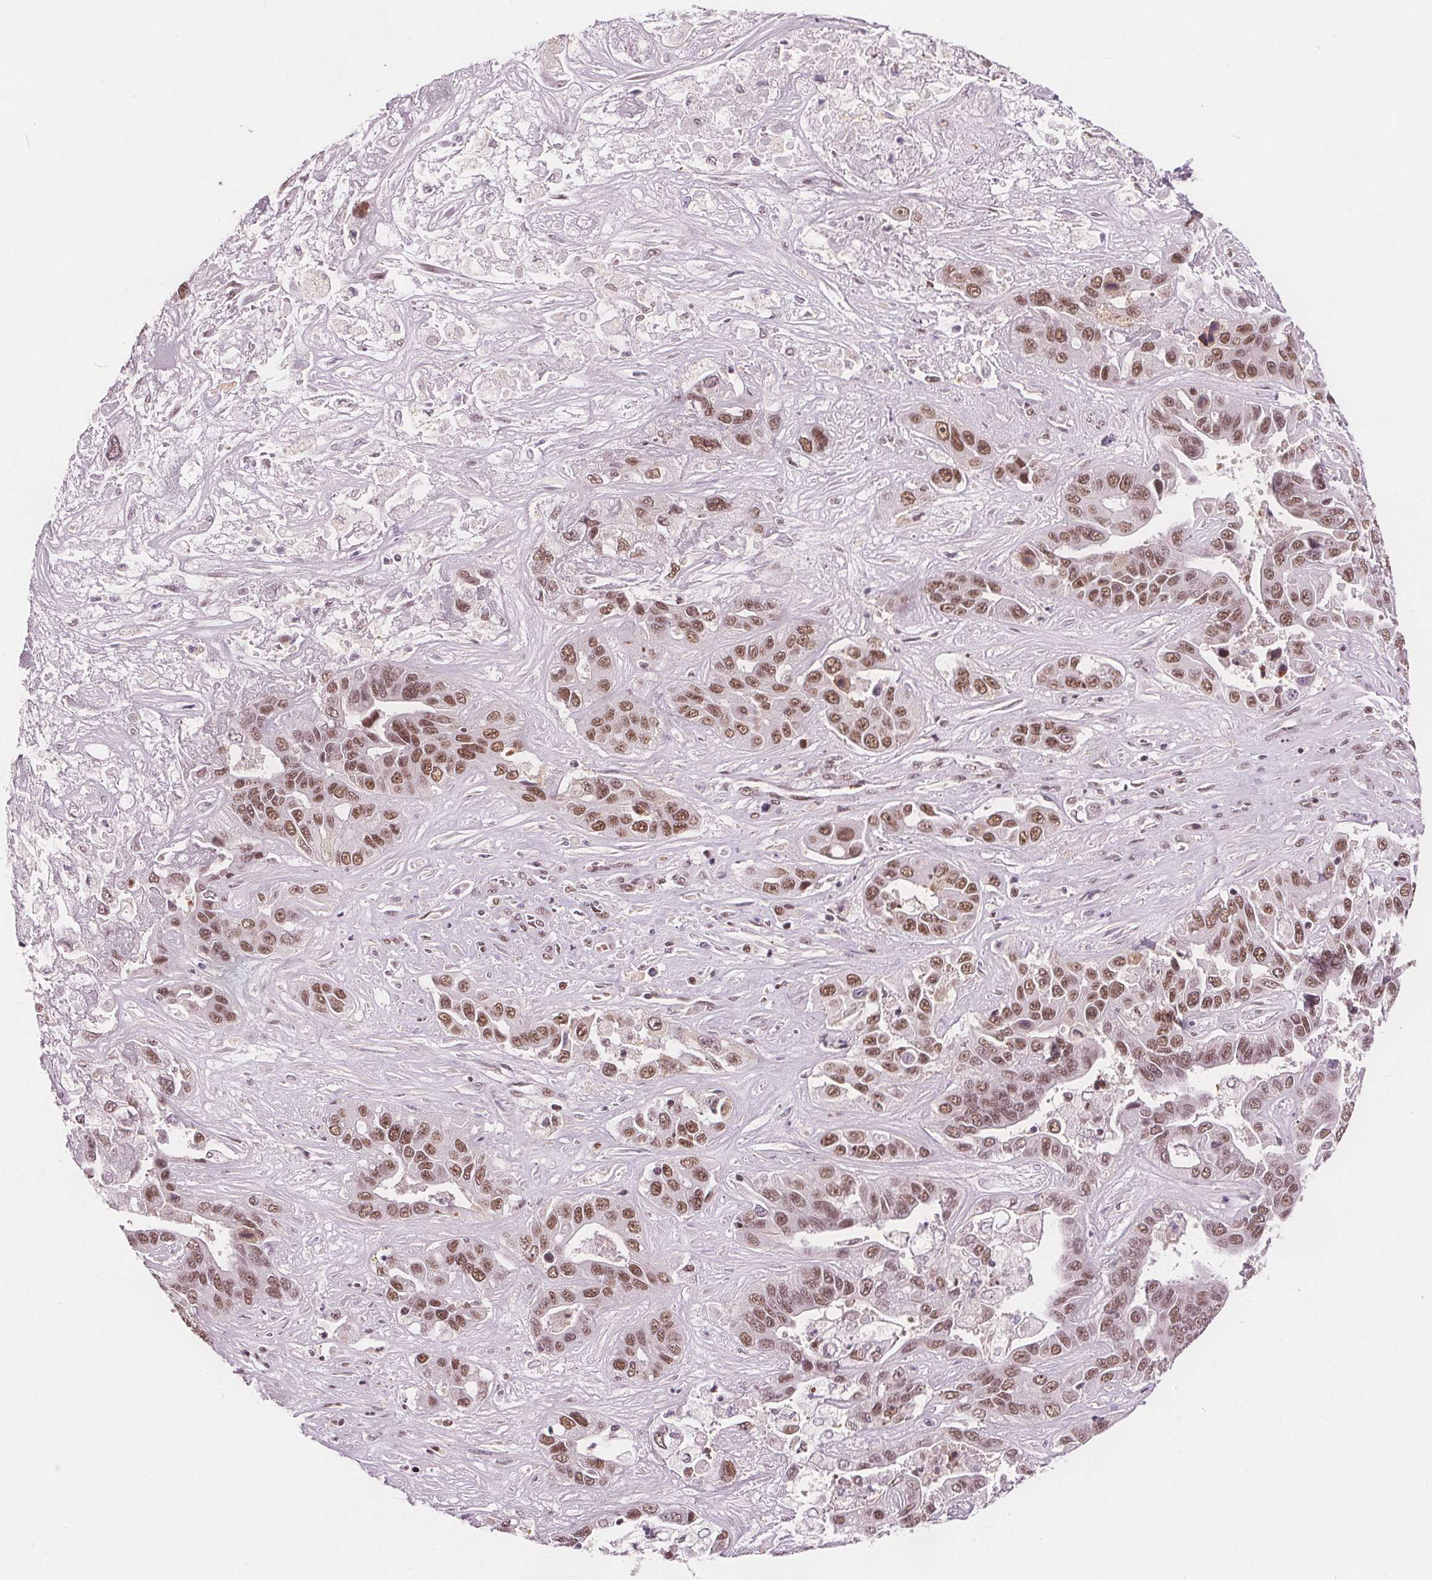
{"staining": {"intensity": "moderate", "quantity": ">75%", "location": "nuclear"}, "tissue": "liver cancer", "cell_type": "Tumor cells", "image_type": "cancer", "snomed": [{"axis": "morphology", "description": "Cholangiocarcinoma"}, {"axis": "topography", "description": "Liver"}], "caption": "An immunohistochemistry (IHC) histopathology image of tumor tissue is shown. Protein staining in brown shows moderate nuclear positivity in liver cancer (cholangiocarcinoma) within tumor cells. (DAB (3,3'-diaminobenzidine) IHC, brown staining for protein, blue staining for nuclei).", "gene": "IWS1", "patient": {"sex": "female", "age": 52}}